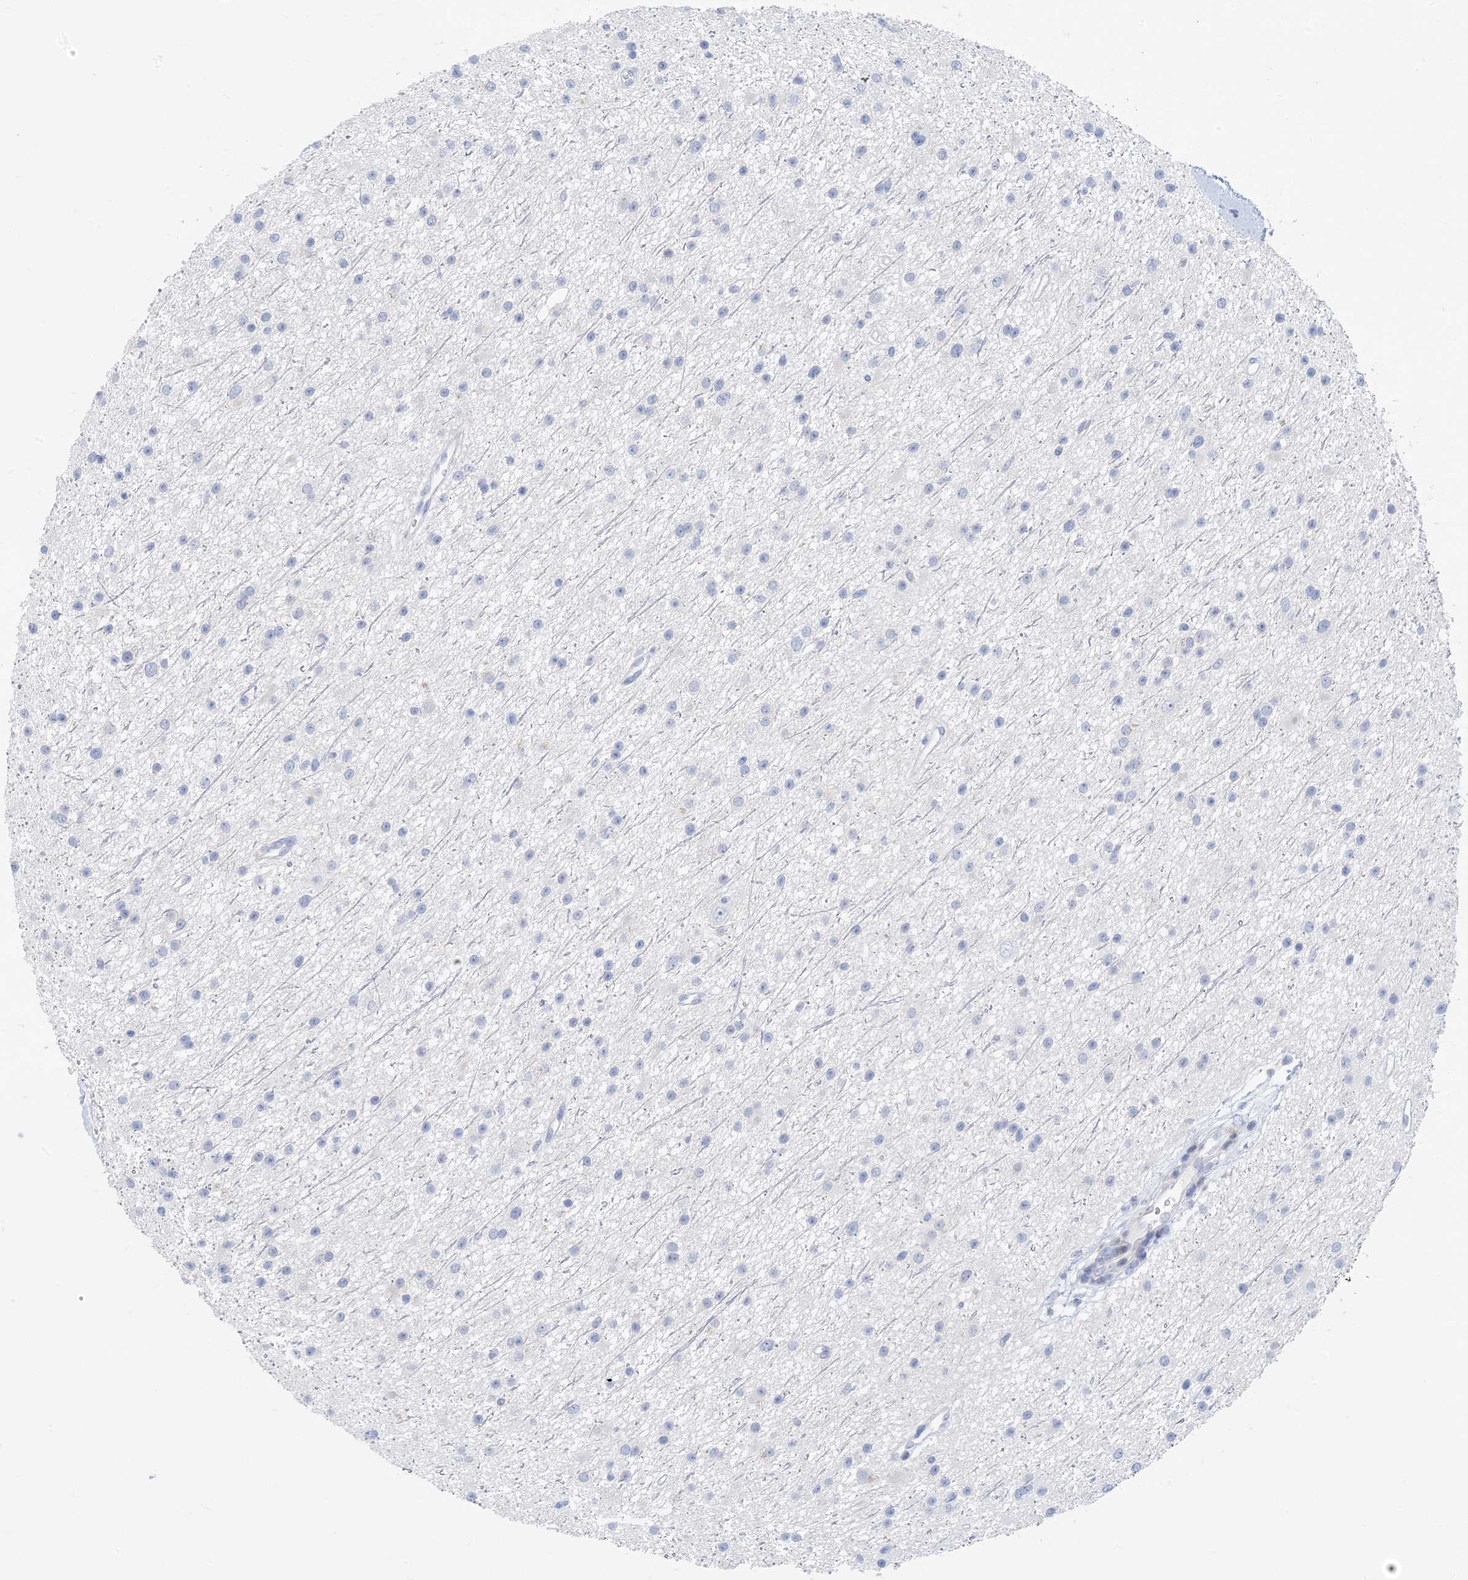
{"staining": {"intensity": "negative", "quantity": "none", "location": "none"}, "tissue": "glioma", "cell_type": "Tumor cells", "image_type": "cancer", "snomed": [{"axis": "morphology", "description": "Glioma, malignant, Low grade"}, {"axis": "topography", "description": "Cerebral cortex"}], "caption": "Malignant glioma (low-grade) stained for a protein using immunohistochemistry (IHC) demonstrates no expression tumor cells.", "gene": "SH3YL1", "patient": {"sex": "female", "age": 39}}